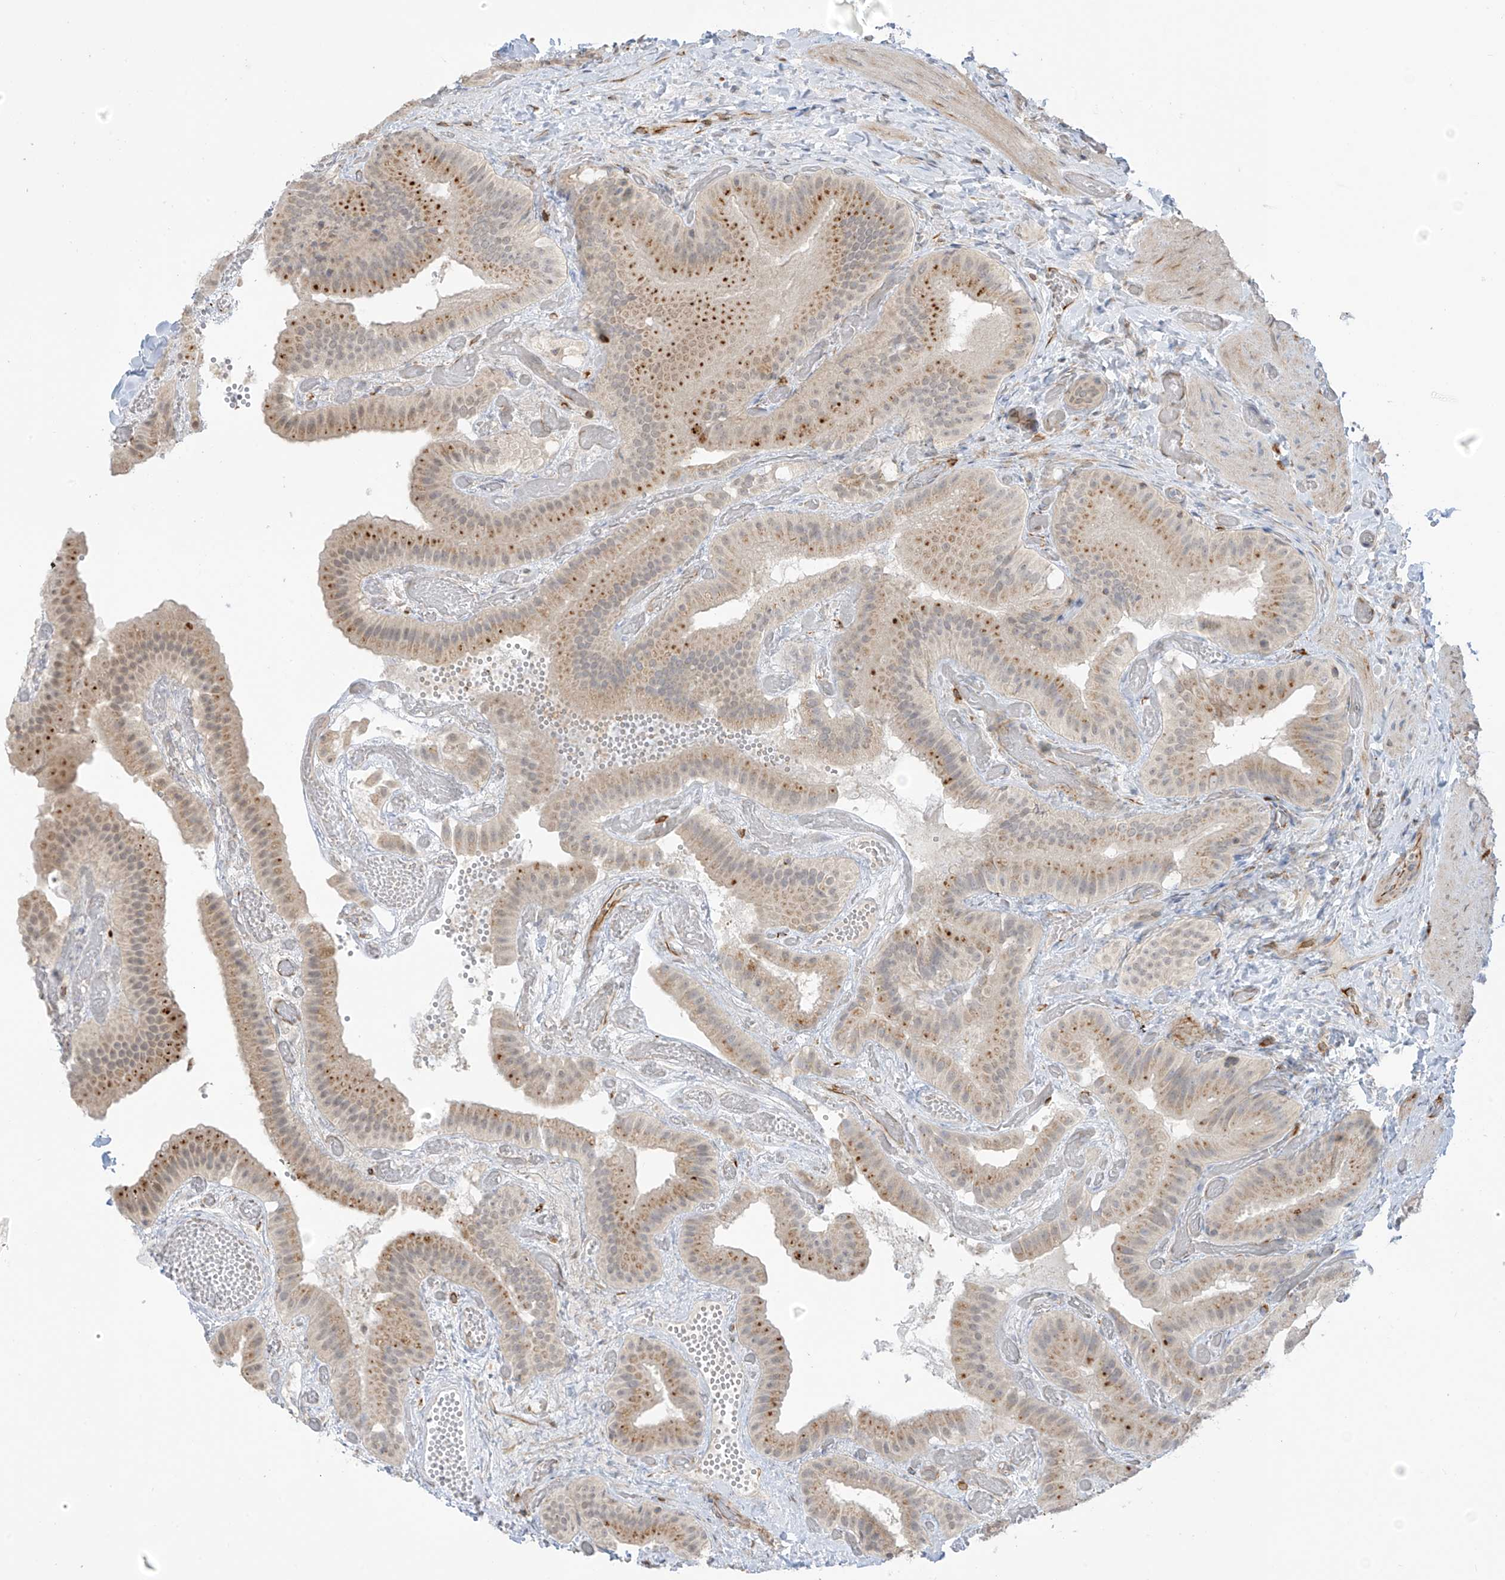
{"staining": {"intensity": "moderate", "quantity": "25%-75%", "location": "cytoplasmic/membranous"}, "tissue": "gallbladder", "cell_type": "Glandular cells", "image_type": "normal", "snomed": [{"axis": "morphology", "description": "Normal tissue, NOS"}, {"axis": "topography", "description": "Gallbladder"}], "caption": "Normal gallbladder was stained to show a protein in brown. There is medium levels of moderate cytoplasmic/membranous staining in approximately 25%-75% of glandular cells.", "gene": "HS6ST2", "patient": {"sex": "female", "age": 64}}